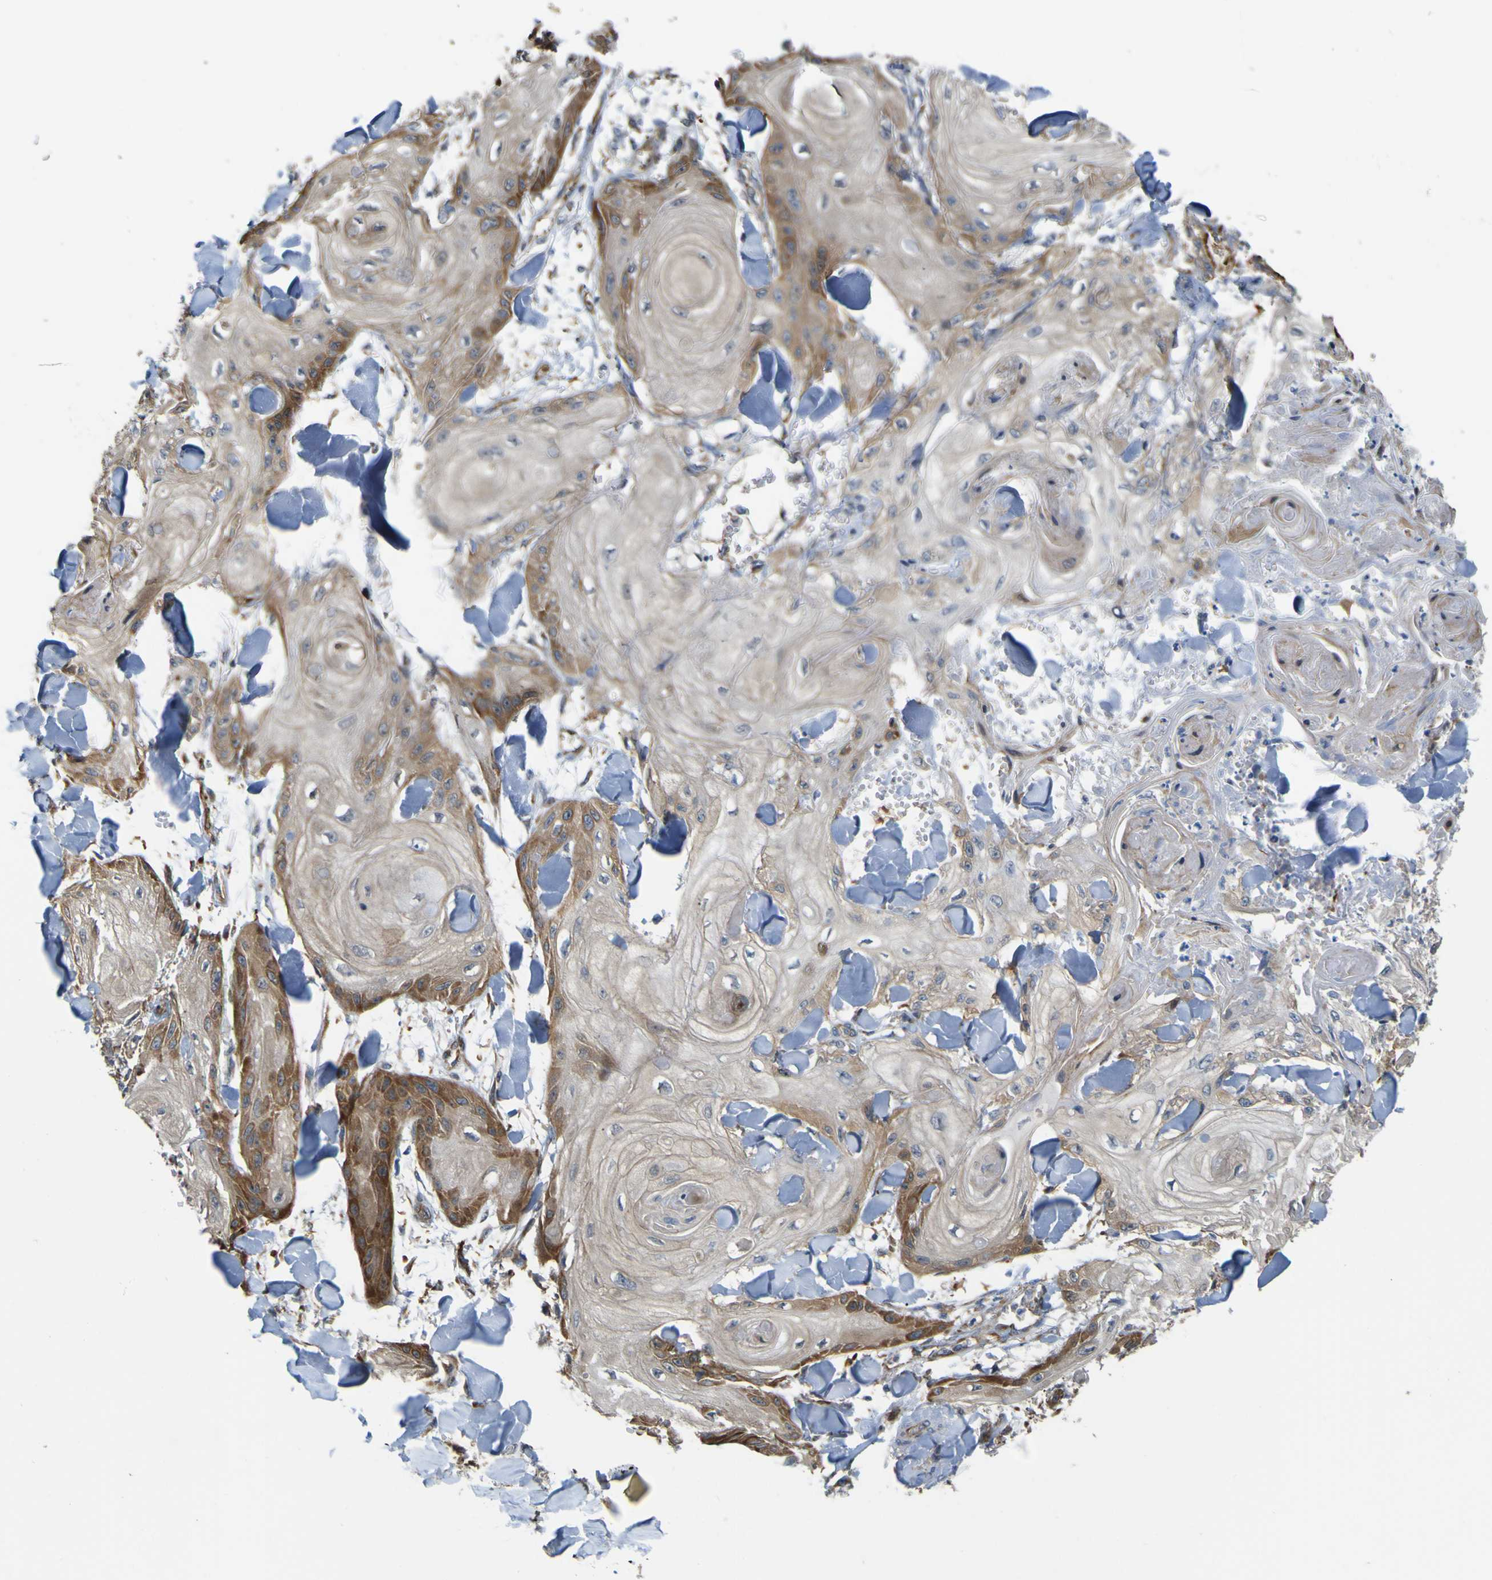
{"staining": {"intensity": "strong", "quantity": "<25%", "location": "cytoplasmic/membranous"}, "tissue": "skin cancer", "cell_type": "Tumor cells", "image_type": "cancer", "snomed": [{"axis": "morphology", "description": "Squamous cell carcinoma, NOS"}, {"axis": "topography", "description": "Skin"}], "caption": "Protein staining by immunohistochemistry demonstrates strong cytoplasmic/membranous positivity in about <25% of tumor cells in skin cancer (squamous cell carcinoma). The staining was performed using DAB (3,3'-diaminobenzidine) to visualize the protein expression in brown, while the nuclei were stained in blue with hematoxylin (Magnification: 20x).", "gene": "JPH1", "patient": {"sex": "male", "age": 74}}